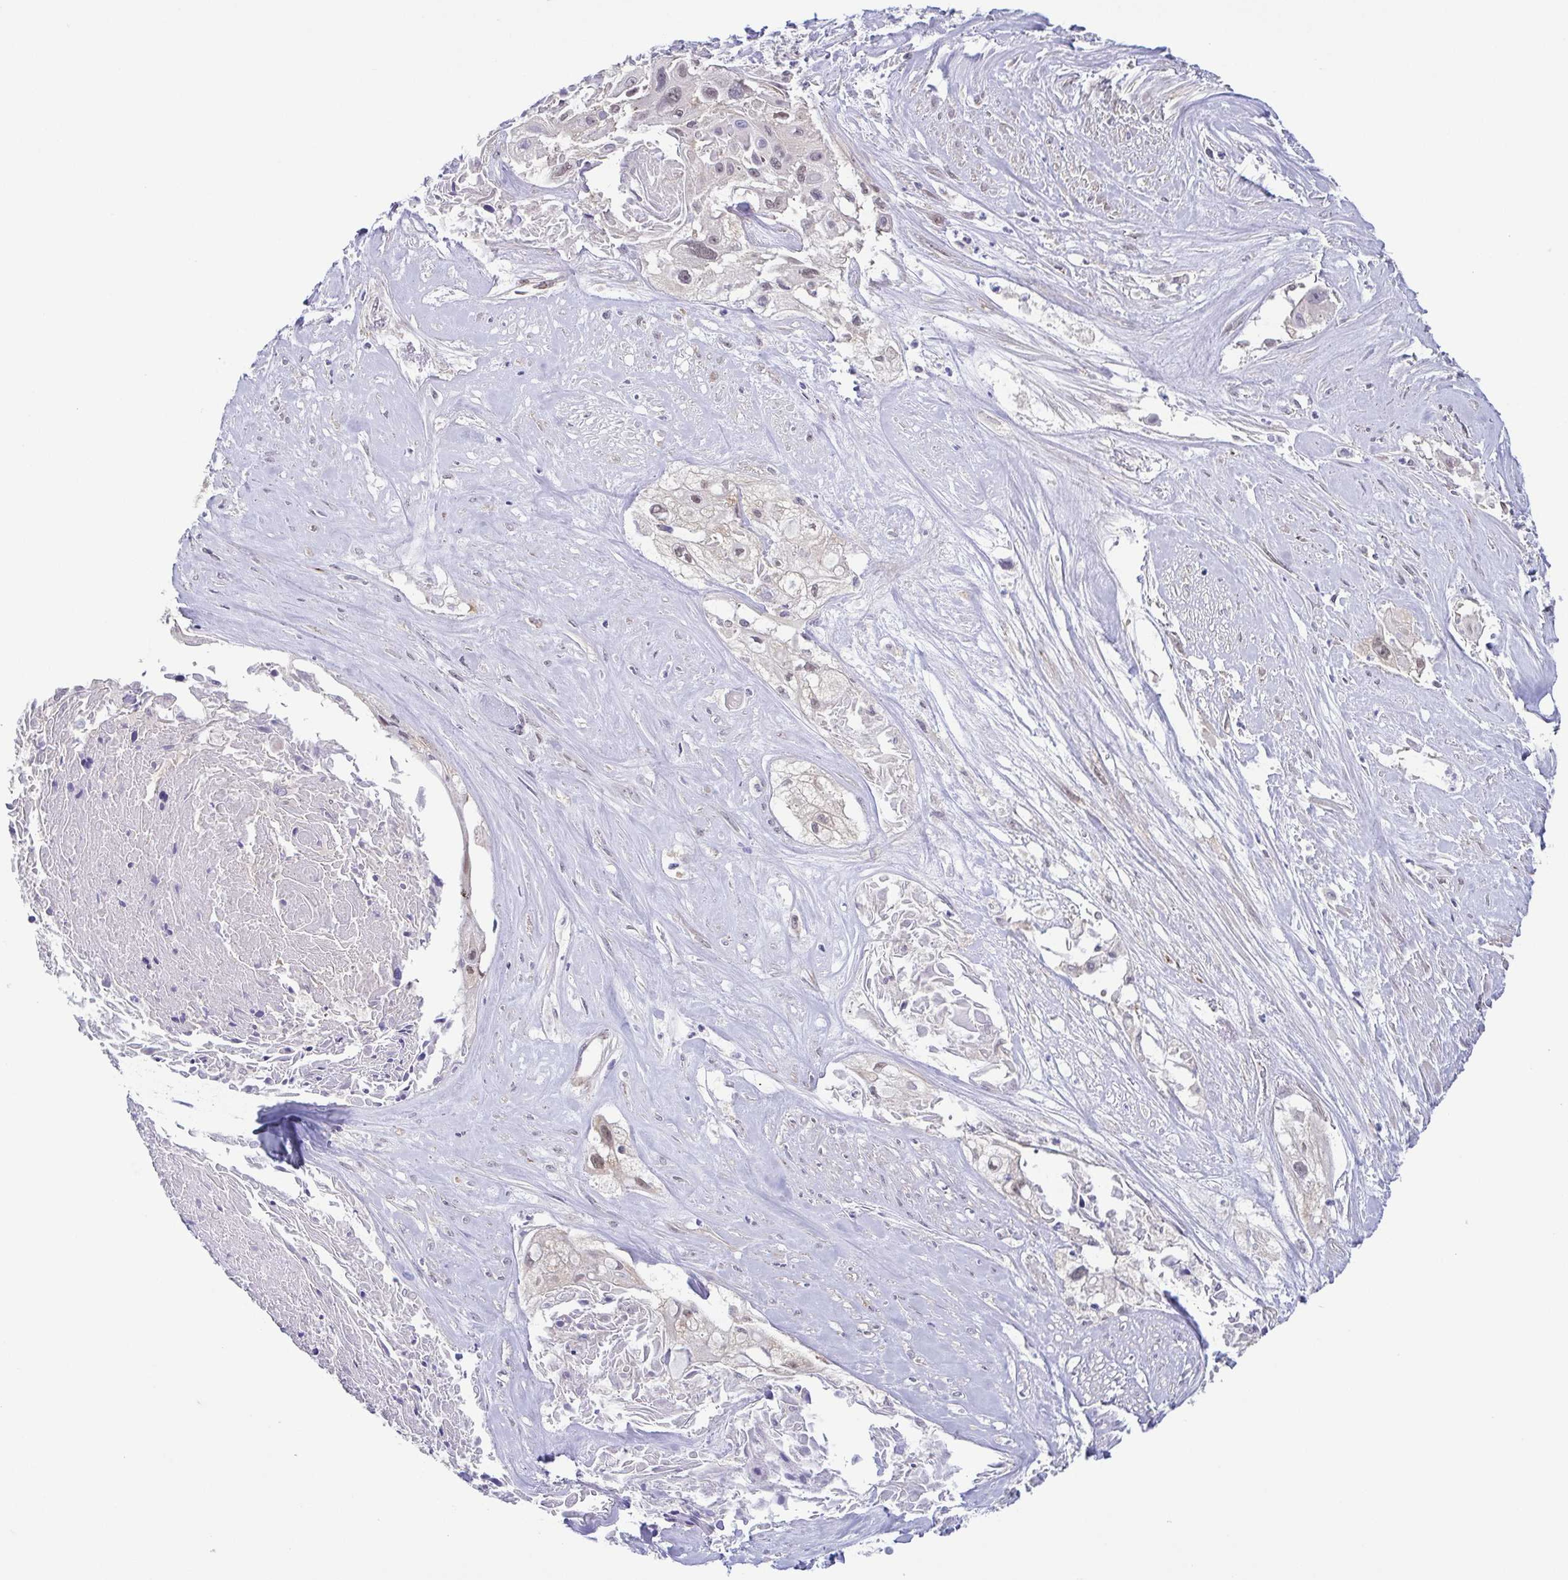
{"staining": {"intensity": "negative", "quantity": "none", "location": "none"}, "tissue": "cervical cancer", "cell_type": "Tumor cells", "image_type": "cancer", "snomed": [{"axis": "morphology", "description": "Squamous cell carcinoma, NOS"}, {"axis": "topography", "description": "Cervix"}], "caption": "This is an immunohistochemistry (IHC) photomicrograph of human cervical cancer. There is no positivity in tumor cells.", "gene": "UBE2Q1", "patient": {"sex": "female", "age": 49}}